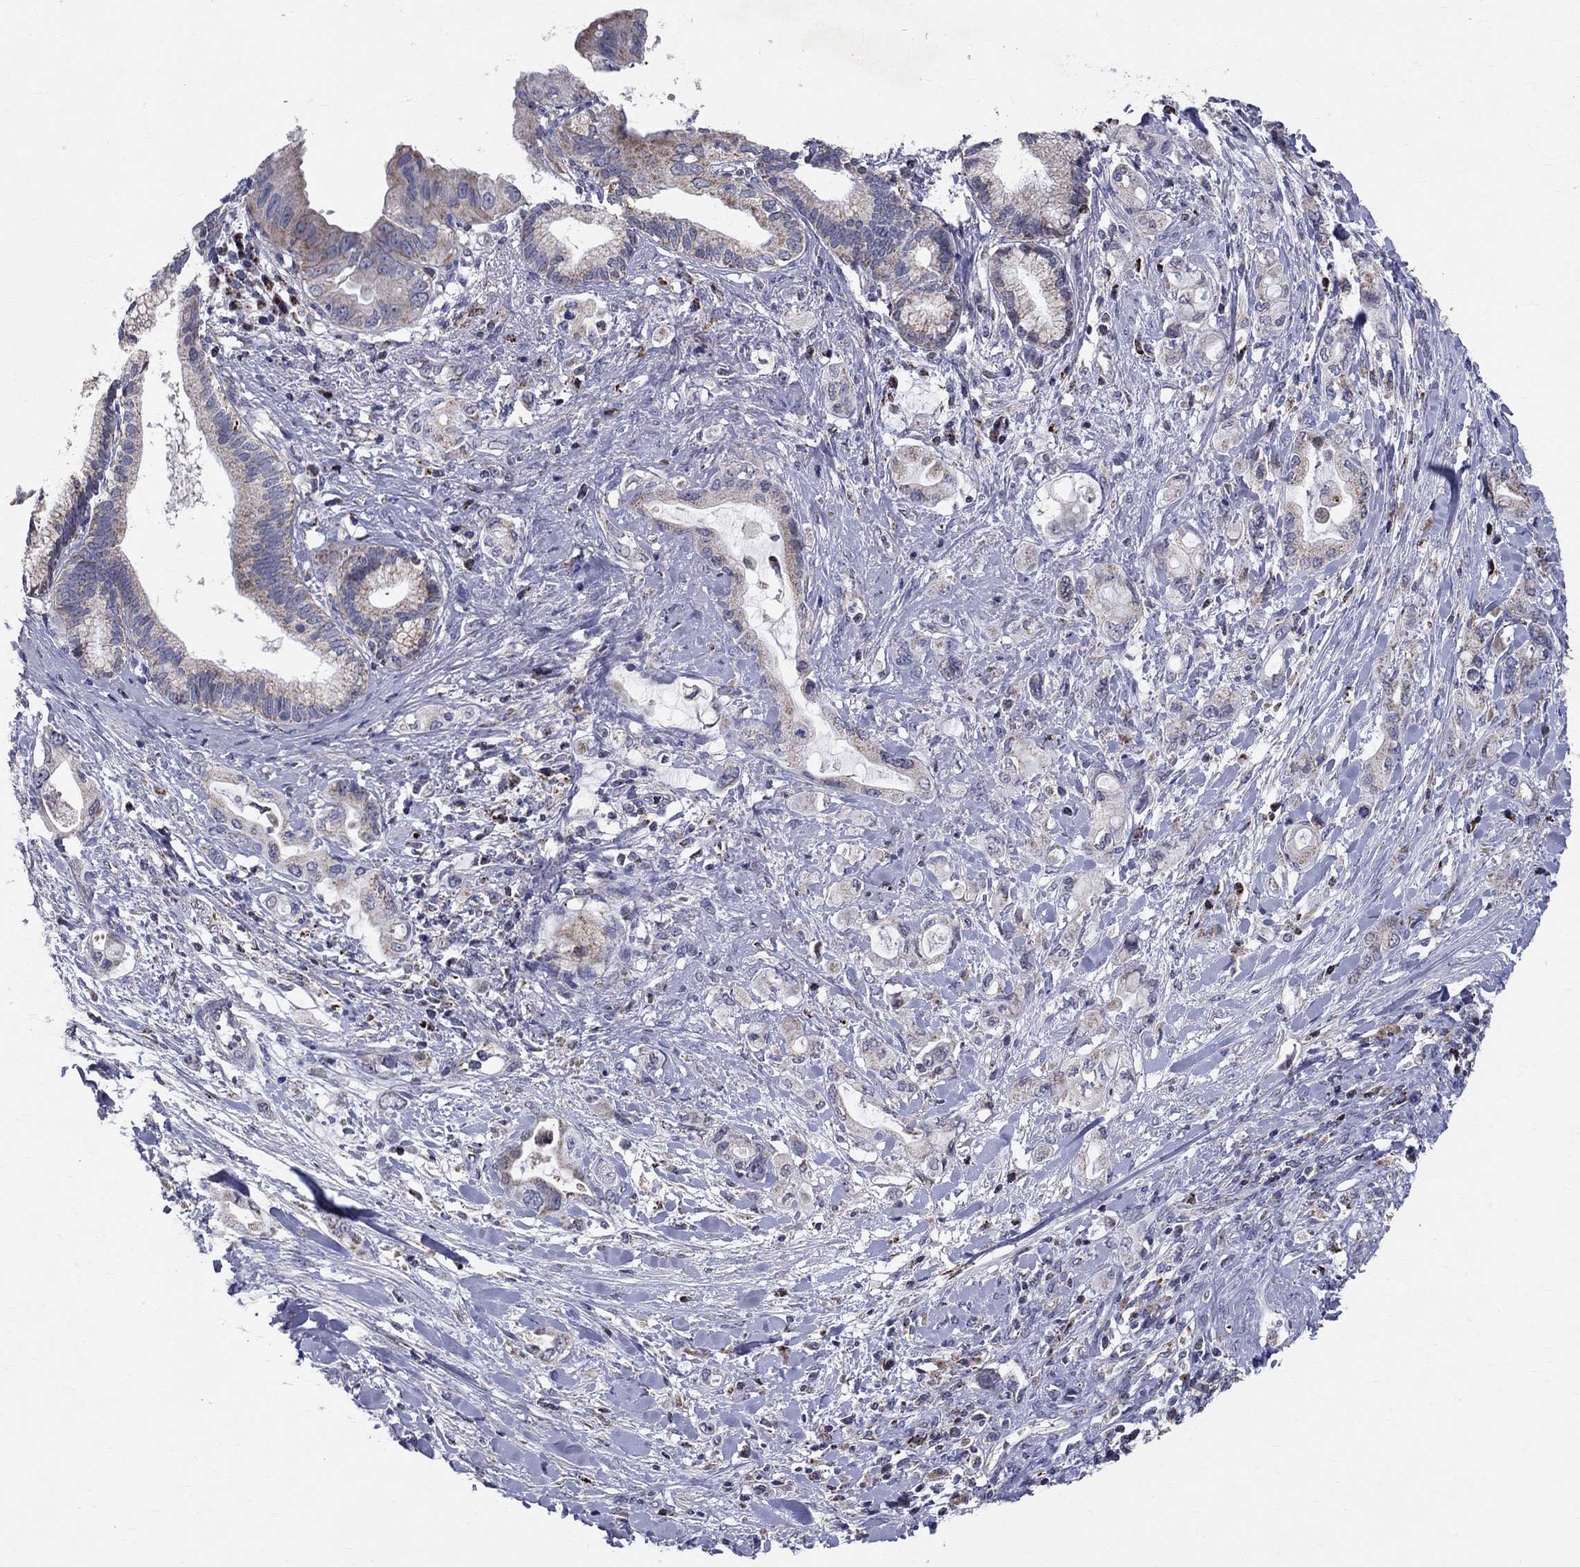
{"staining": {"intensity": "weak", "quantity": "<25%", "location": "cytoplasmic/membranous"}, "tissue": "pancreatic cancer", "cell_type": "Tumor cells", "image_type": "cancer", "snomed": [{"axis": "morphology", "description": "Adenocarcinoma, NOS"}, {"axis": "topography", "description": "Pancreas"}], "caption": "DAB (3,3'-diaminobenzidine) immunohistochemical staining of pancreatic cancer (adenocarcinoma) displays no significant expression in tumor cells. Nuclei are stained in blue.", "gene": "SLC4A10", "patient": {"sex": "female", "age": 56}}